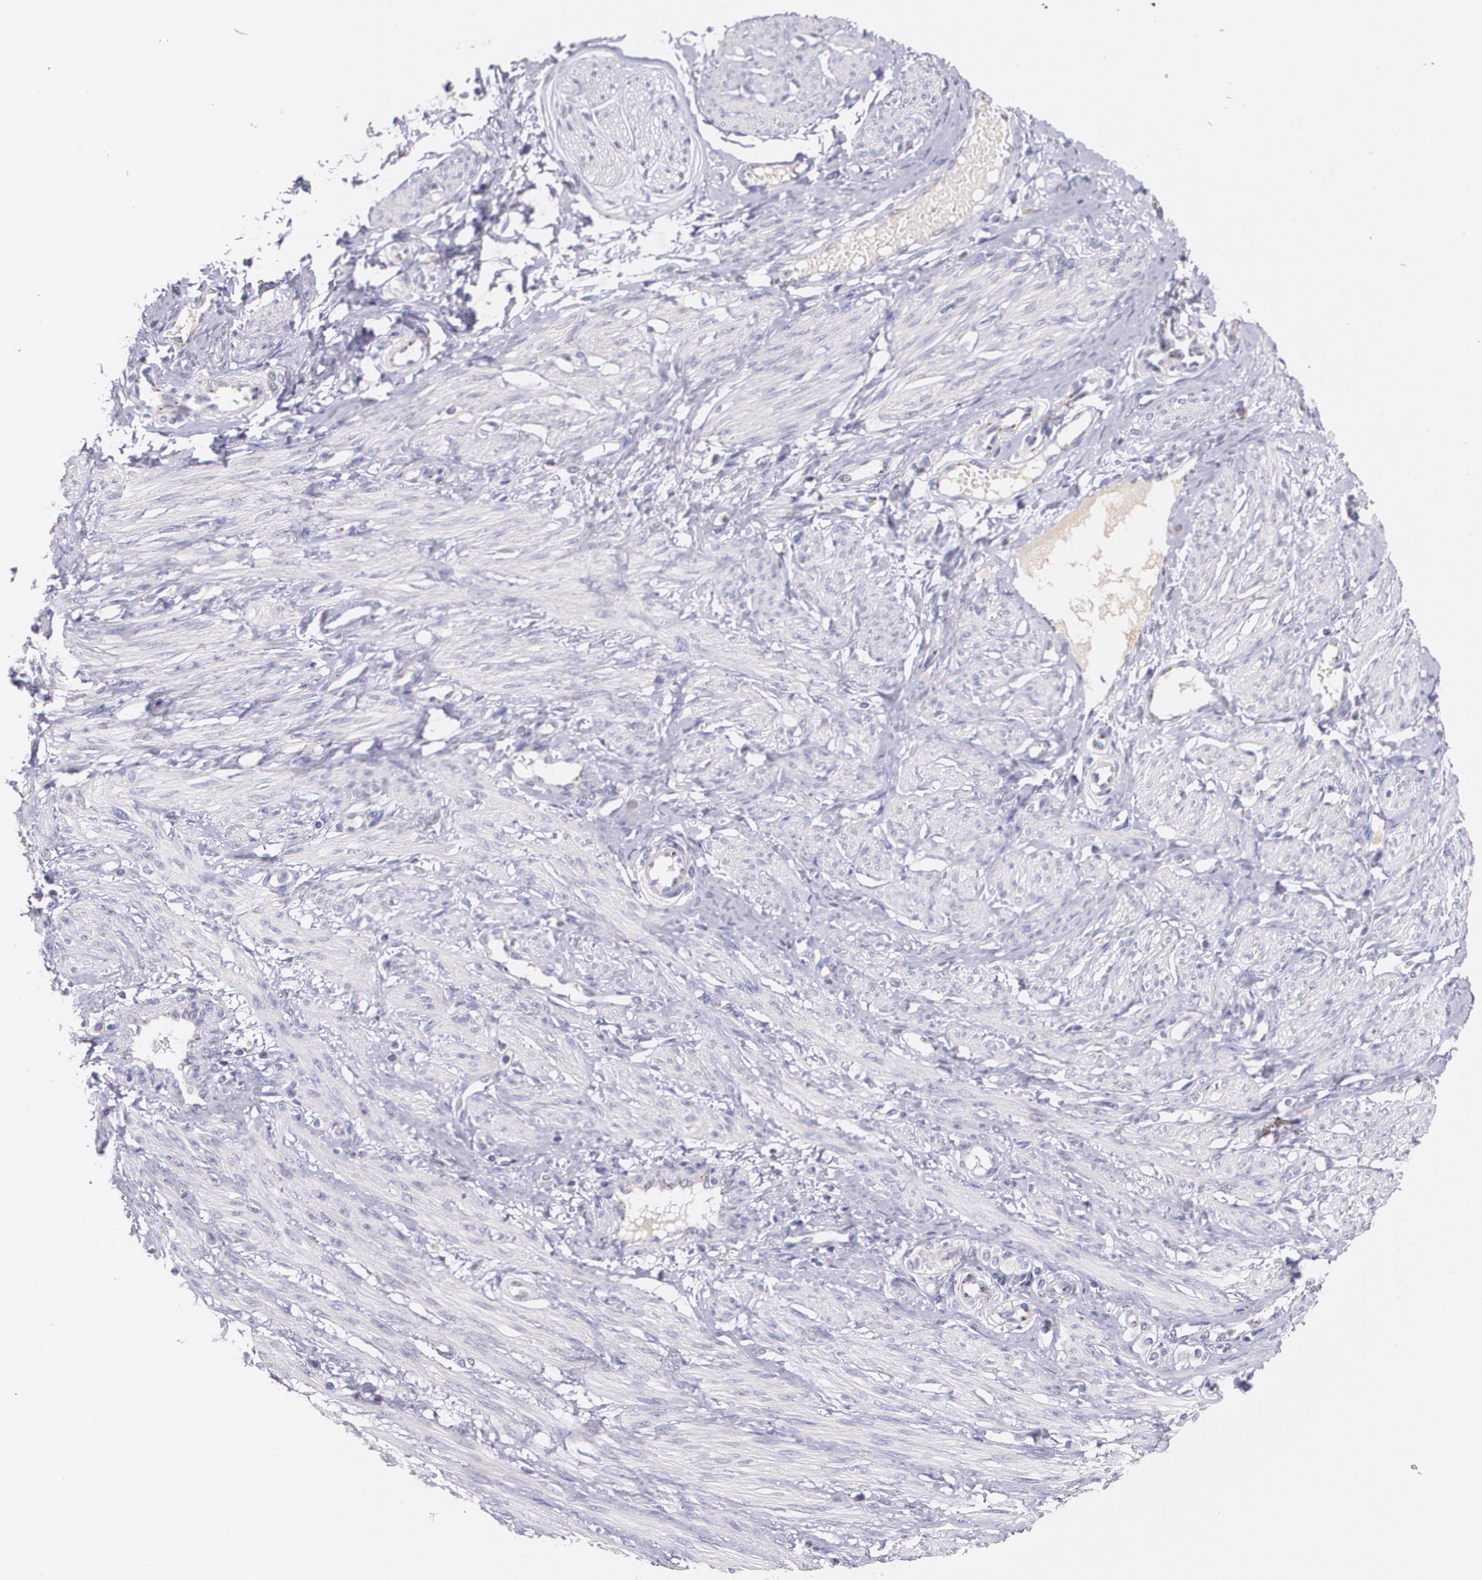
{"staining": {"intensity": "negative", "quantity": "none", "location": "none"}, "tissue": "smooth muscle", "cell_type": "Smooth muscle cells", "image_type": "normal", "snomed": [{"axis": "morphology", "description": "Normal tissue, NOS"}, {"axis": "topography", "description": "Smooth muscle"}, {"axis": "topography", "description": "Uterus"}], "caption": "Immunohistochemistry (IHC) of normal human smooth muscle shows no staining in smooth muscle cells.", "gene": "TM4SF1", "patient": {"sex": "female", "age": 39}}